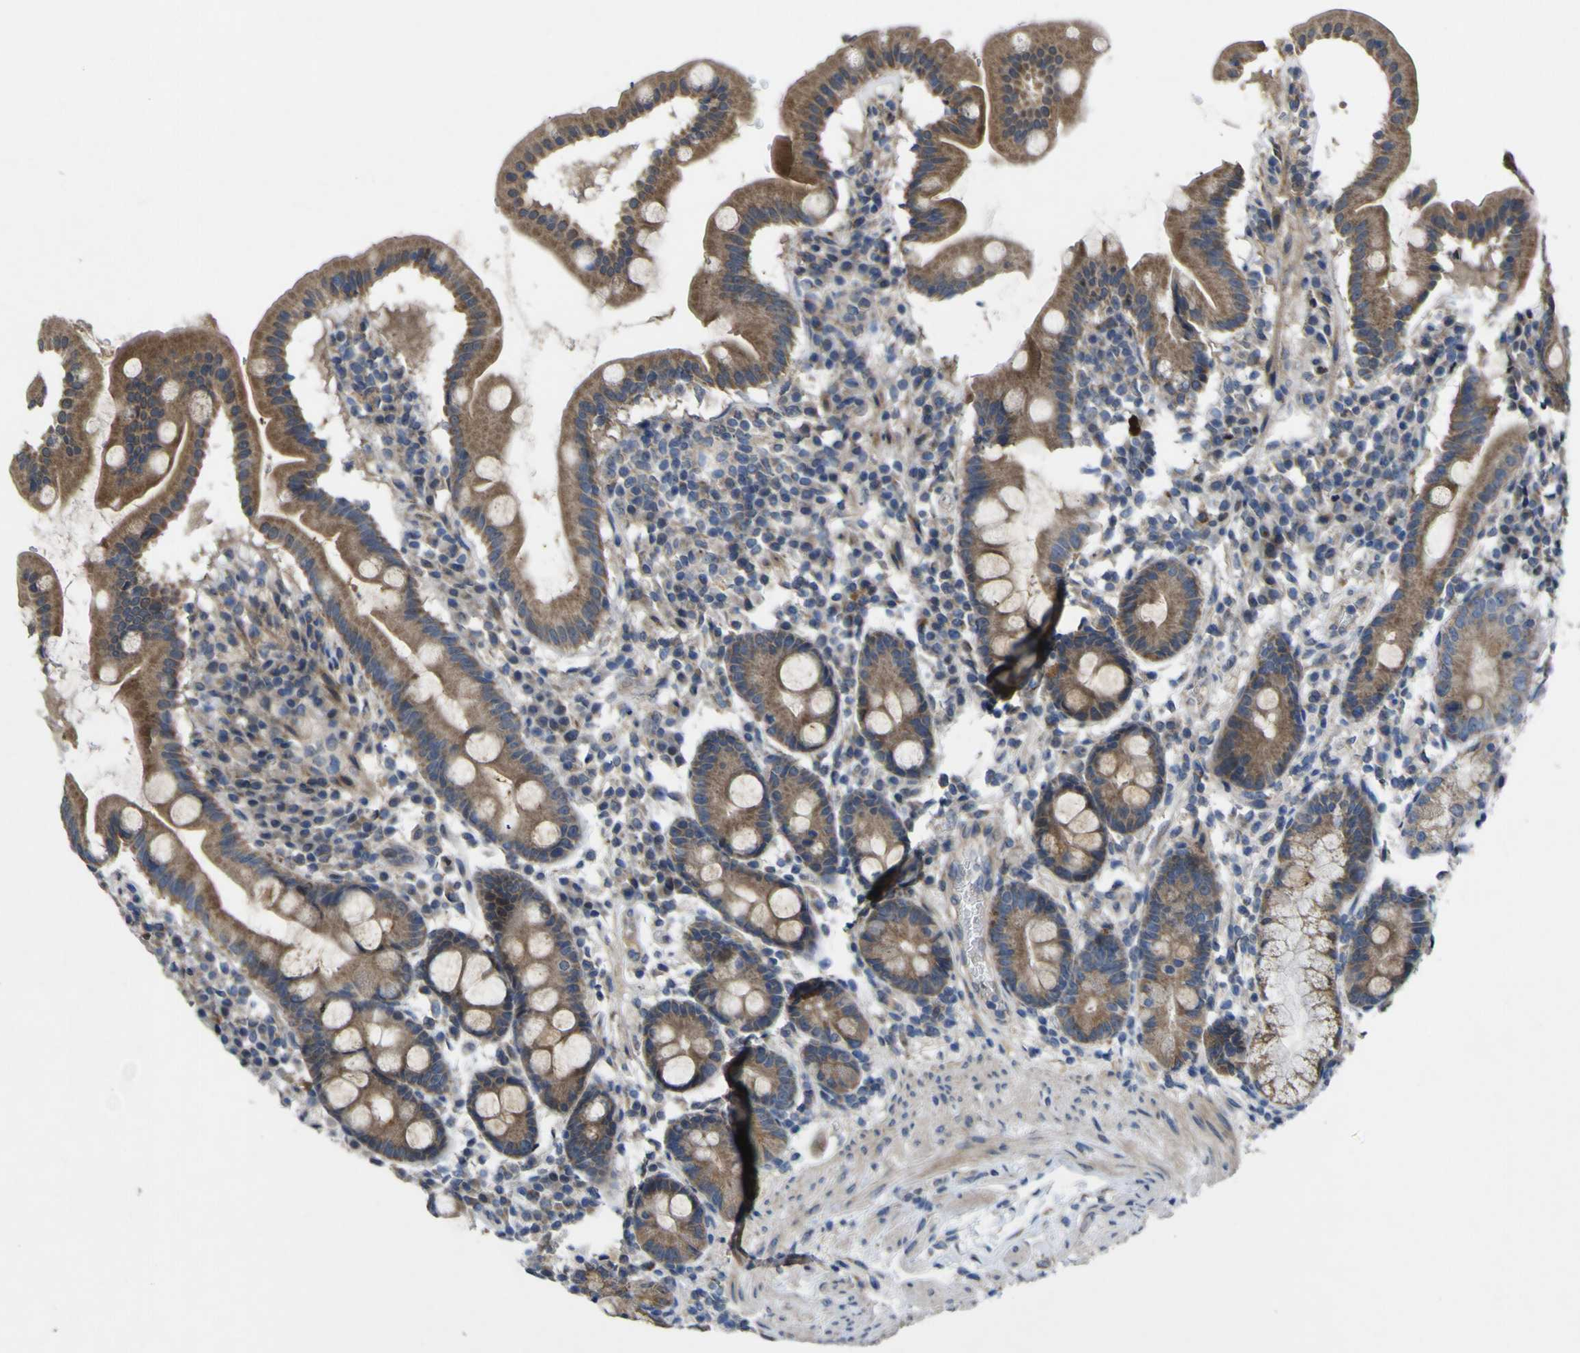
{"staining": {"intensity": "moderate", "quantity": ">75%", "location": "cytoplasmic/membranous"}, "tissue": "duodenum", "cell_type": "Glandular cells", "image_type": "normal", "snomed": [{"axis": "morphology", "description": "Normal tissue, NOS"}, {"axis": "topography", "description": "Duodenum"}], "caption": "Protein analysis of normal duodenum shows moderate cytoplasmic/membranous staining in approximately >75% of glandular cells. (Brightfield microscopy of DAB IHC at high magnification).", "gene": "IRAK2", "patient": {"sex": "male", "age": 50}}